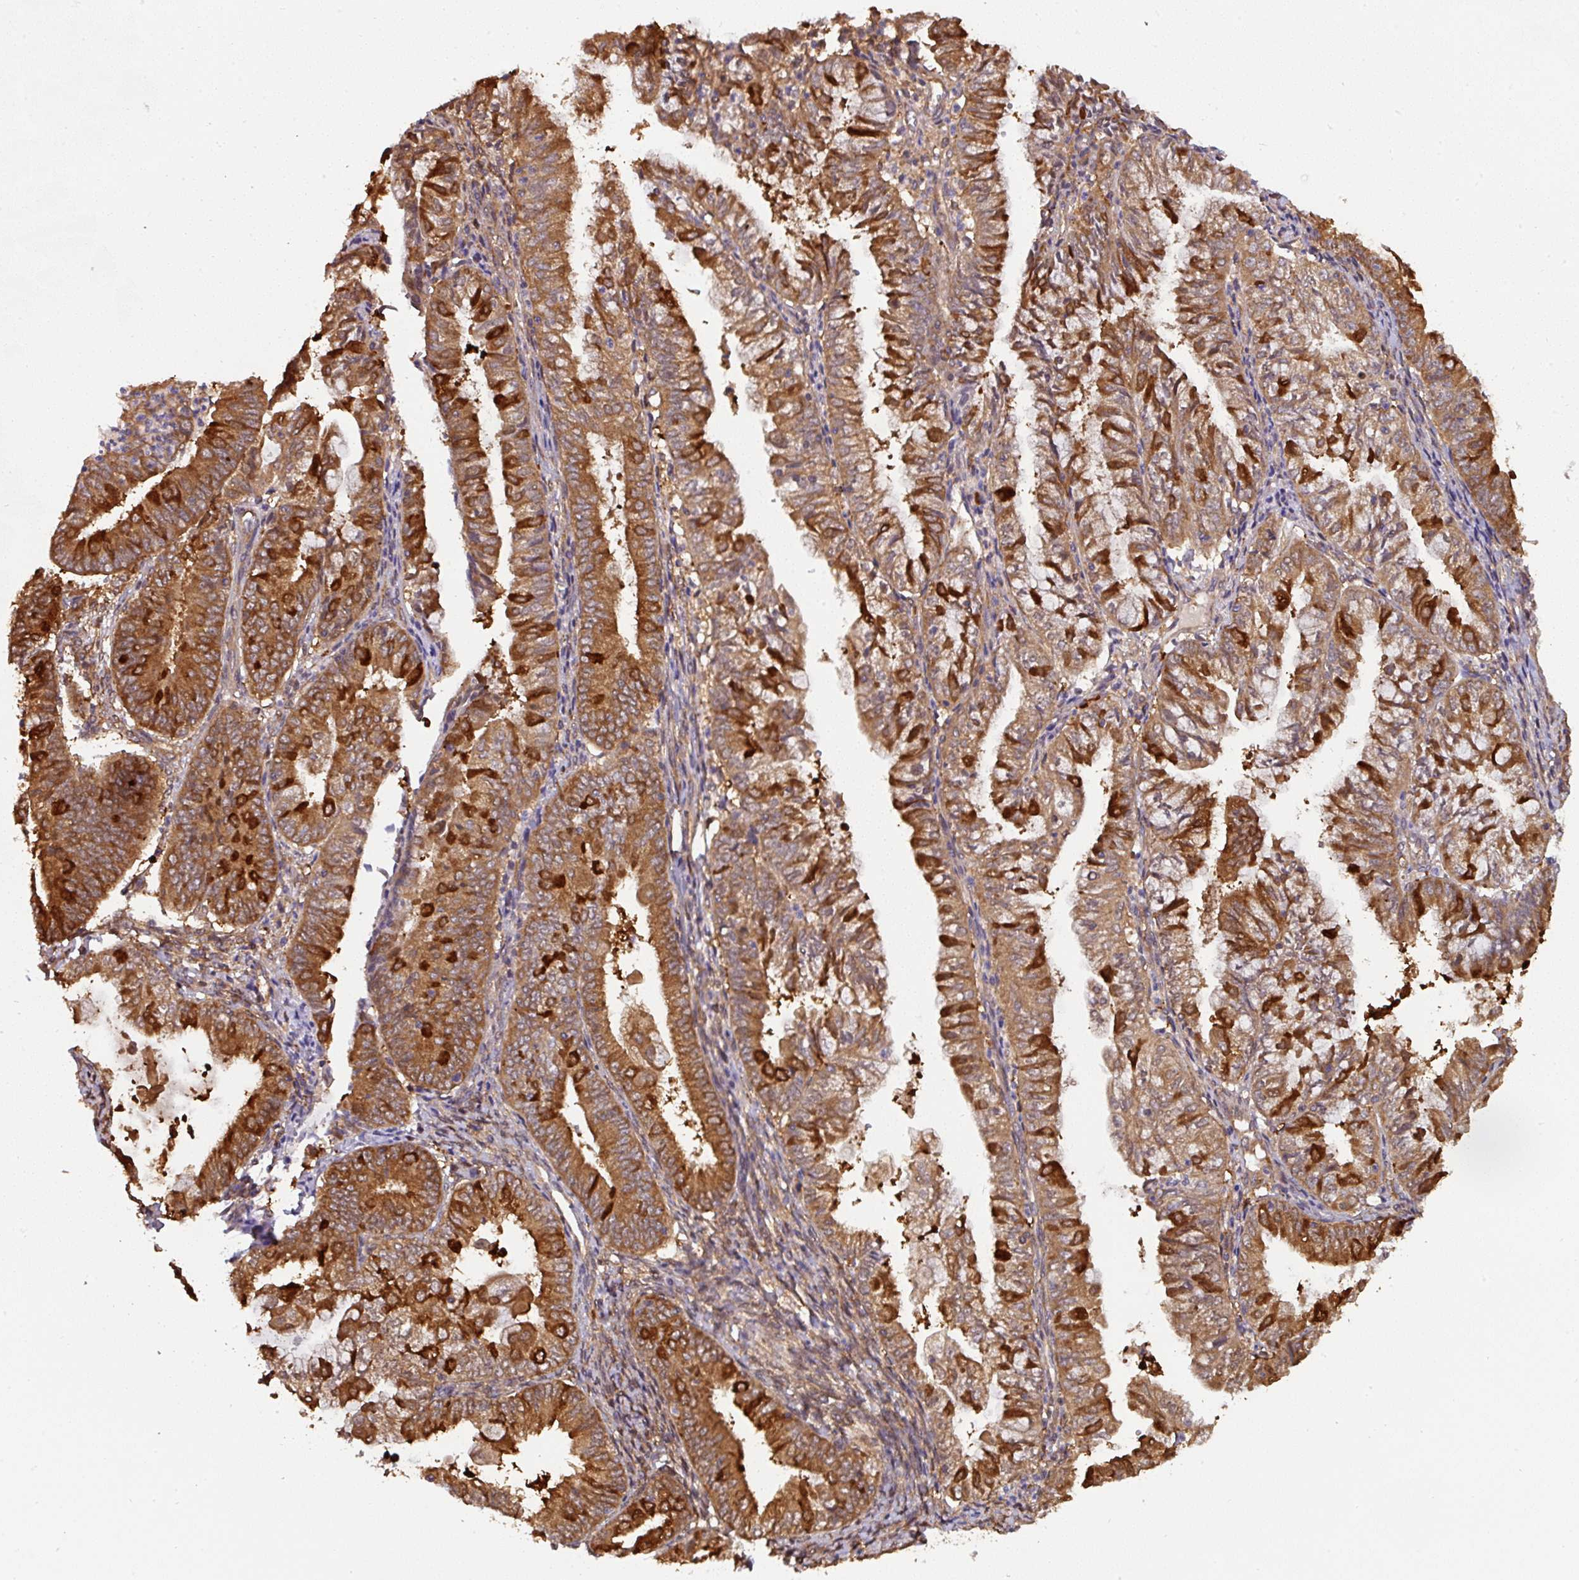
{"staining": {"intensity": "strong", "quantity": "25%-75%", "location": "cytoplasmic/membranous"}, "tissue": "endometrial cancer", "cell_type": "Tumor cells", "image_type": "cancer", "snomed": [{"axis": "morphology", "description": "Adenocarcinoma, NOS"}, {"axis": "topography", "description": "Endometrium"}], "caption": "Immunohistochemistry (IHC) photomicrograph of endometrial cancer stained for a protein (brown), which demonstrates high levels of strong cytoplasmic/membranous expression in about 25%-75% of tumor cells.", "gene": "ST13", "patient": {"sex": "female", "age": 55}}